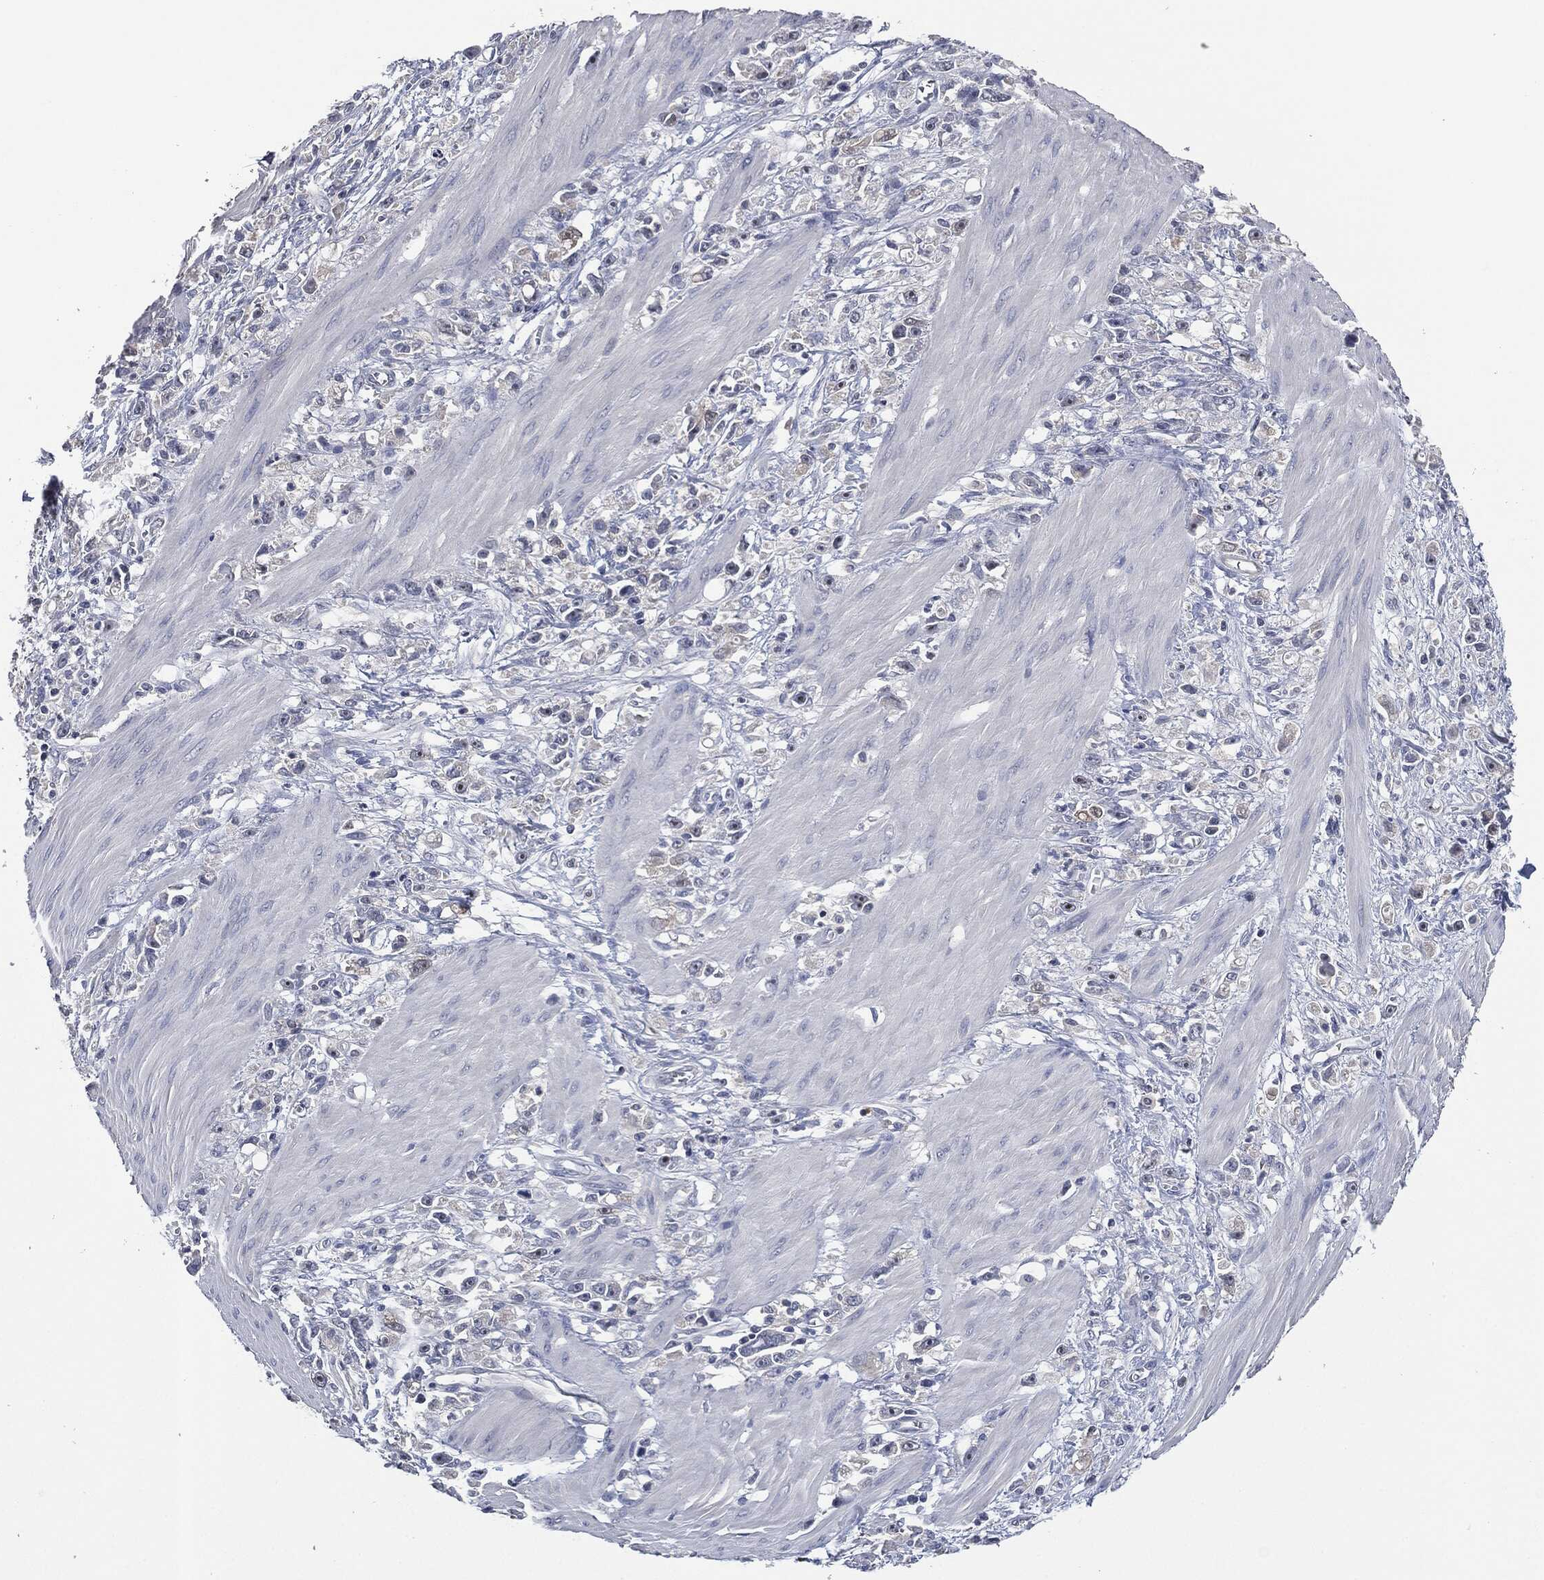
{"staining": {"intensity": "negative", "quantity": "none", "location": "none"}, "tissue": "stomach cancer", "cell_type": "Tumor cells", "image_type": "cancer", "snomed": [{"axis": "morphology", "description": "Adenocarcinoma, NOS"}, {"axis": "topography", "description": "Stomach"}], "caption": "IHC of human stomach cancer displays no positivity in tumor cells.", "gene": "IL1RN", "patient": {"sex": "female", "age": 59}}